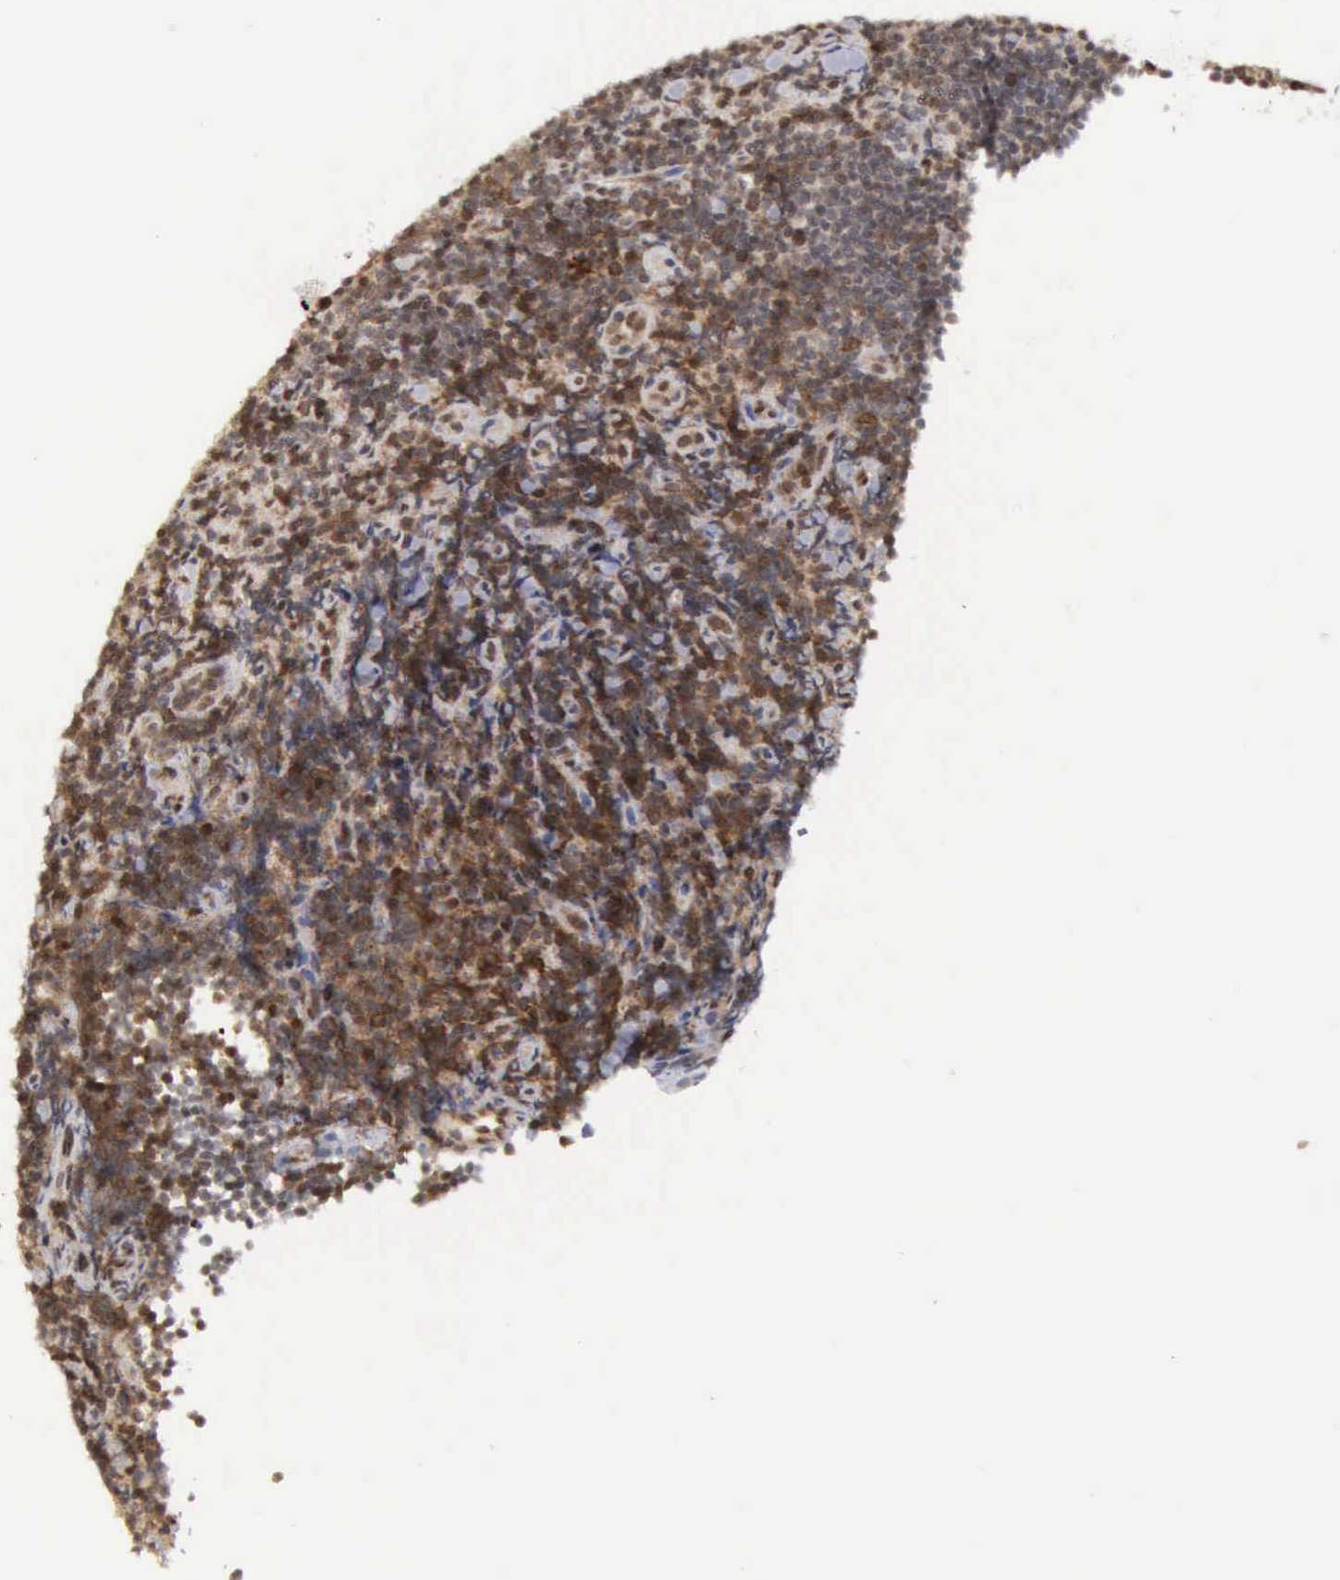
{"staining": {"intensity": "weak", "quantity": "25%-75%", "location": "cytoplasmic/membranous,nuclear"}, "tissue": "lymphoma", "cell_type": "Tumor cells", "image_type": "cancer", "snomed": [{"axis": "morphology", "description": "Malignant lymphoma, non-Hodgkin's type, Low grade"}, {"axis": "topography", "description": "Lymph node"}], "caption": "A brown stain shows weak cytoplasmic/membranous and nuclear expression of a protein in human malignant lymphoma, non-Hodgkin's type (low-grade) tumor cells.", "gene": "CDKN2A", "patient": {"sex": "male", "age": 49}}